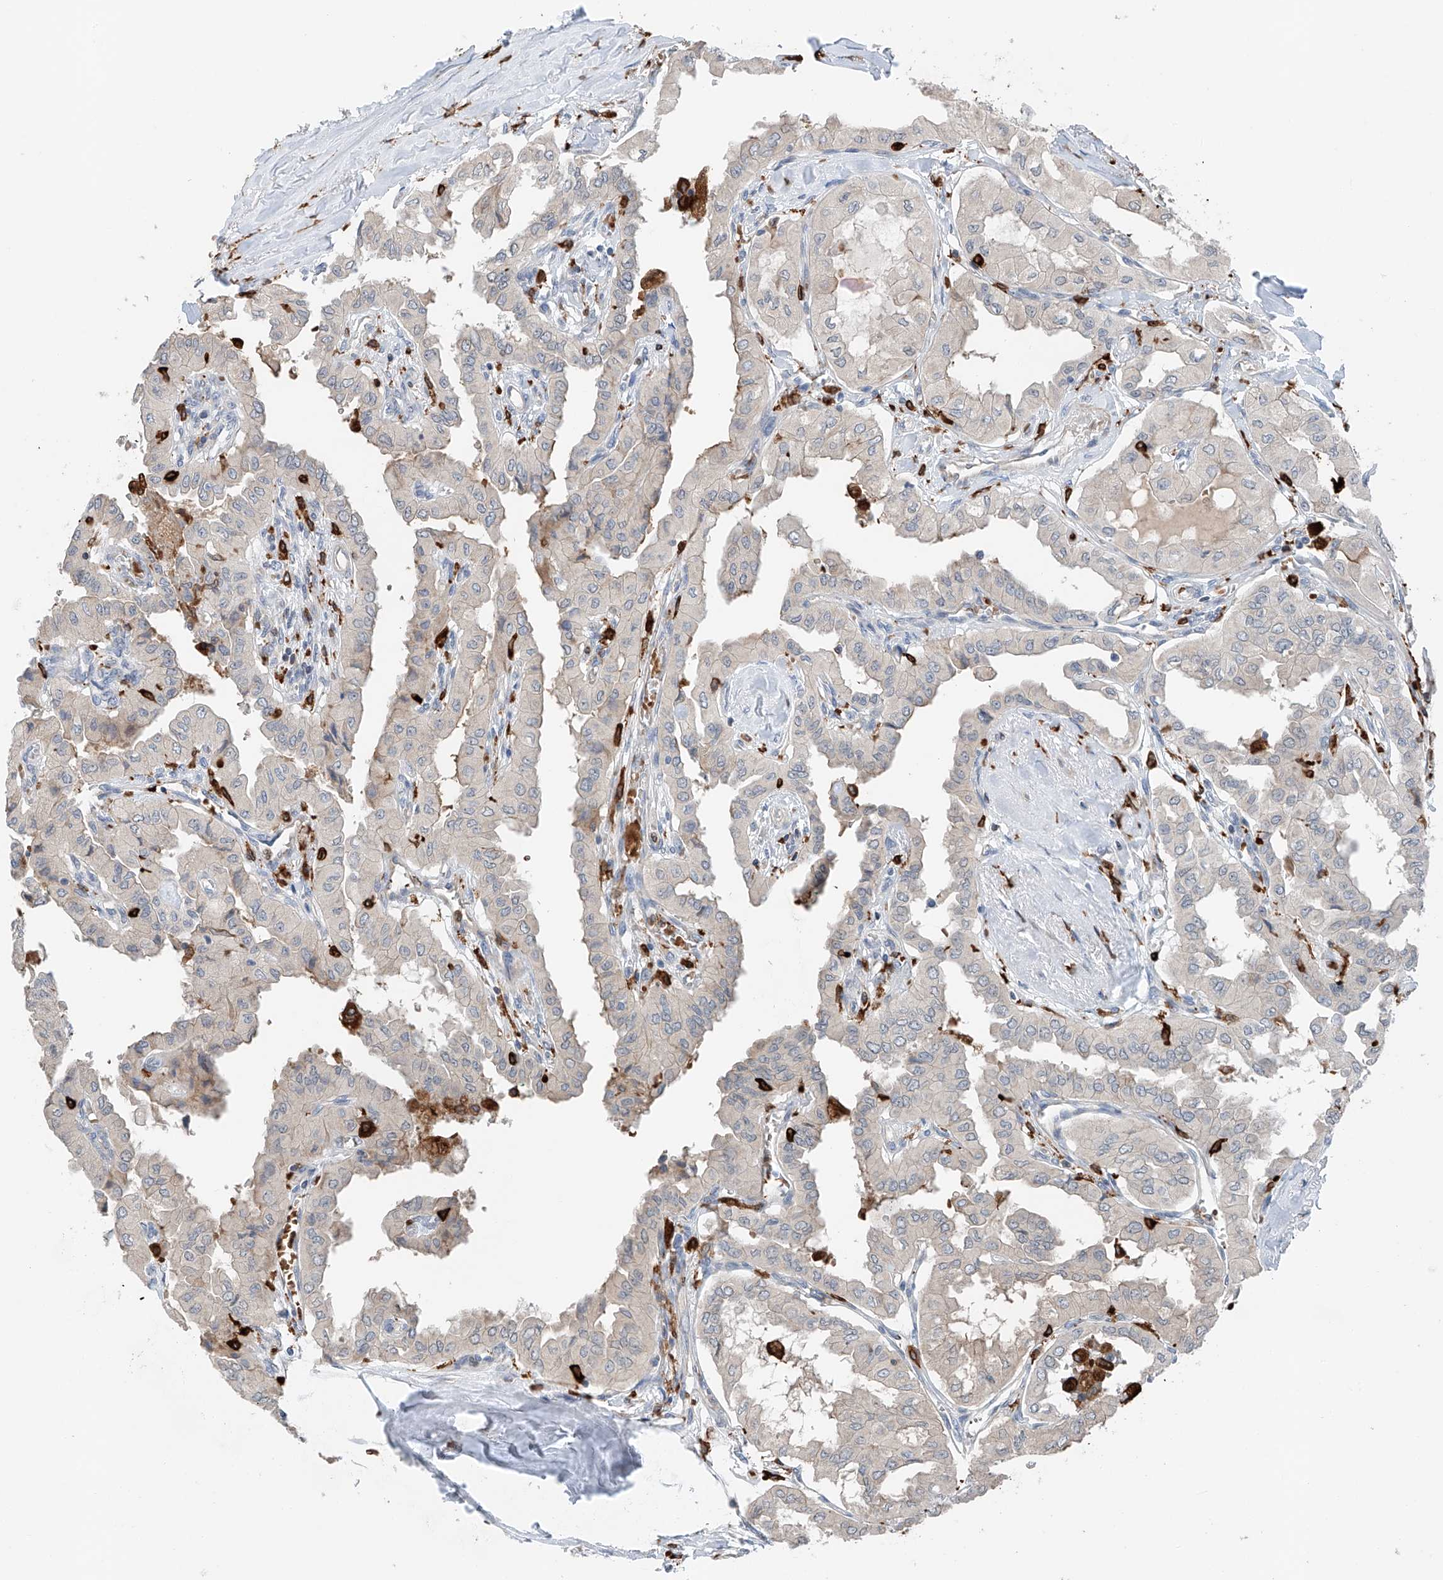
{"staining": {"intensity": "negative", "quantity": "none", "location": "none"}, "tissue": "thyroid cancer", "cell_type": "Tumor cells", "image_type": "cancer", "snomed": [{"axis": "morphology", "description": "Papillary adenocarcinoma, NOS"}, {"axis": "topography", "description": "Thyroid gland"}], "caption": "Thyroid papillary adenocarcinoma was stained to show a protein in brown. There is no significant staining in tumor cells. Brightfield microscopy of immunohistochemistry (IHC) stained with DAB (3,3'-diaminobenzidine) (brown) and hematoxylin (blue), captured at high magnification.", "gene": "TBXAS1", "patient": {"sex": "female", "age": 59}}